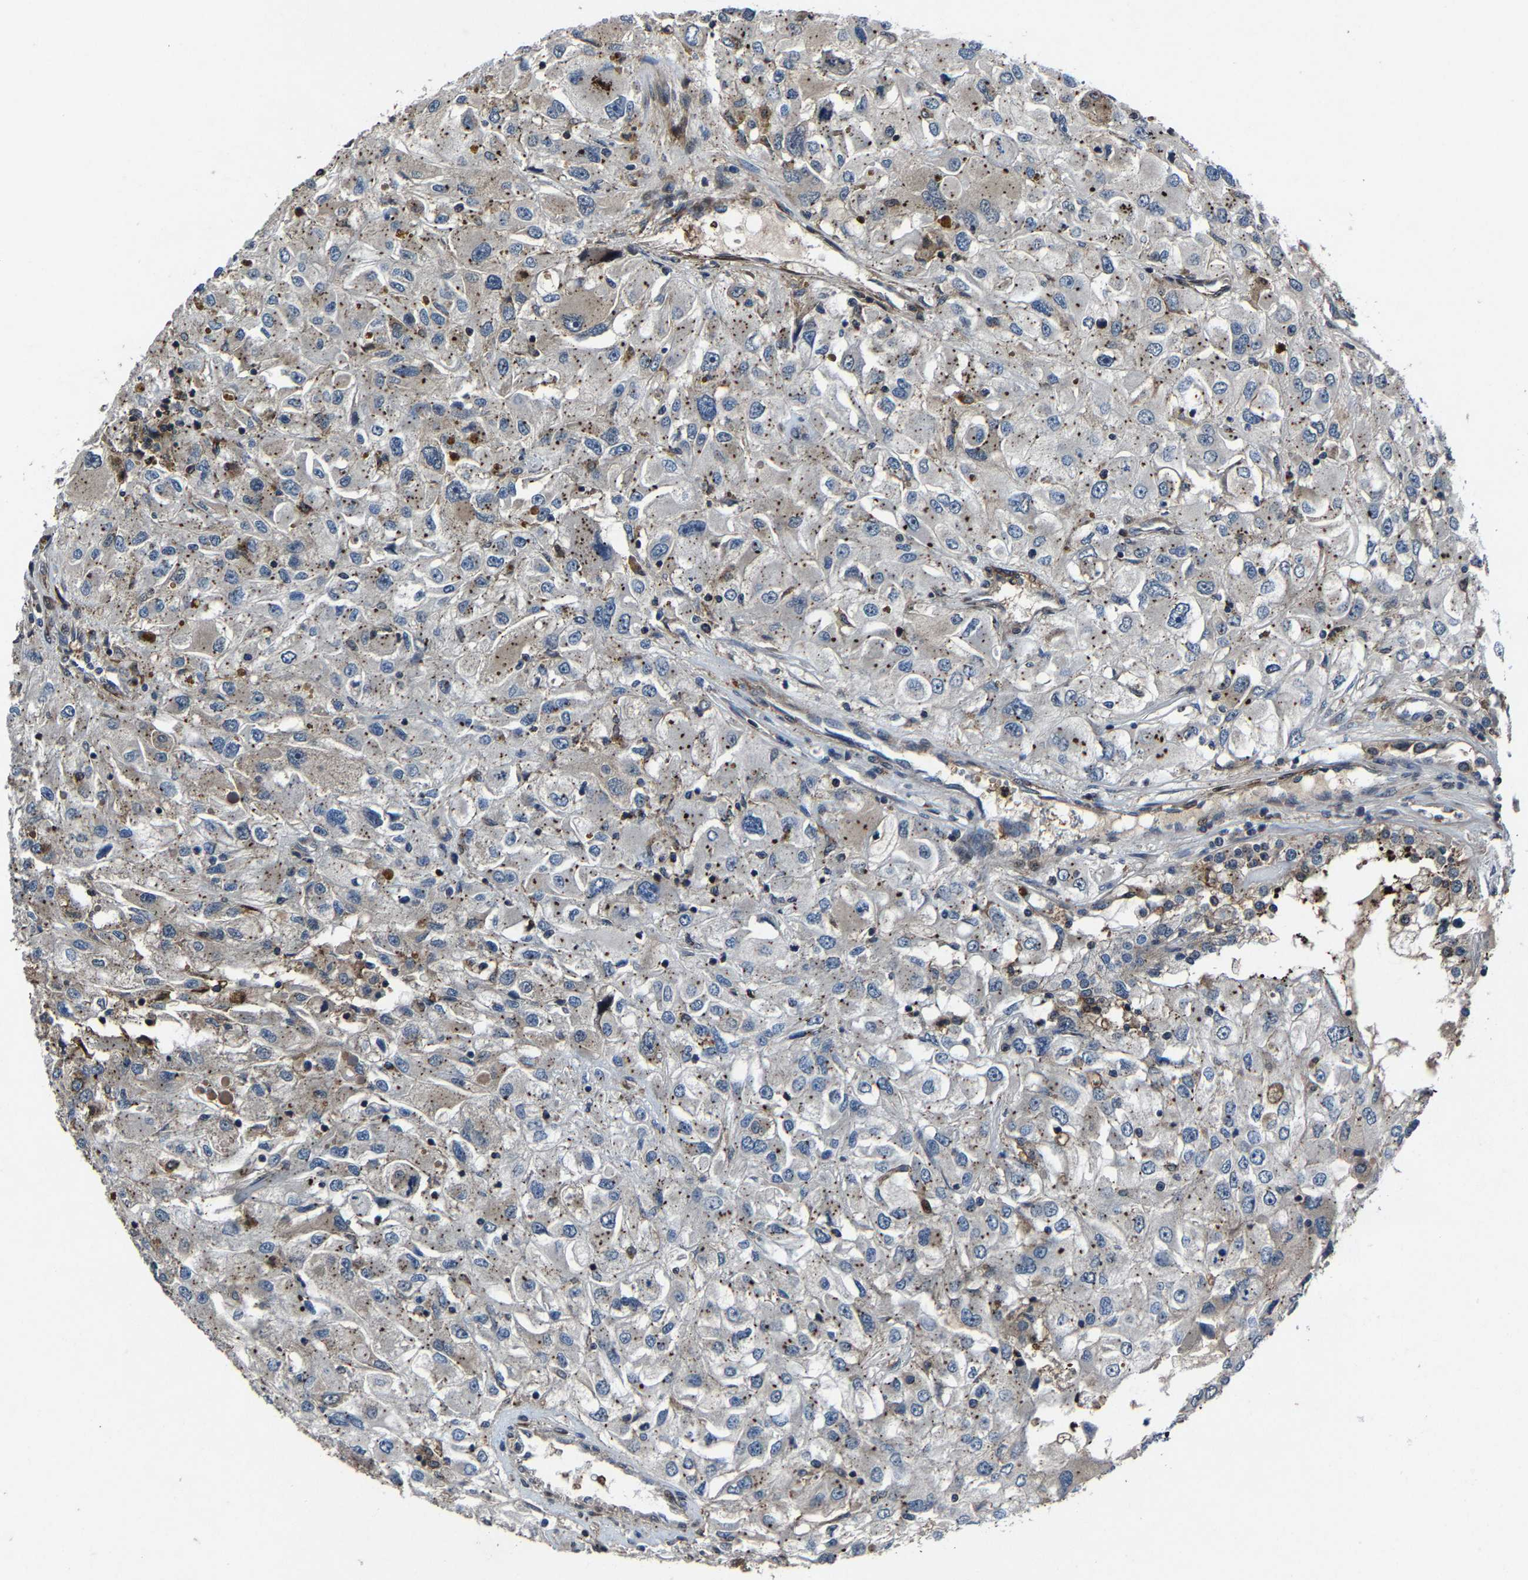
{"staining": {"intensity": "moderate", "quantity": "<25%", "location": "cytoplasmic/membranous"}, "tissue": "renal cancer", "cell_type": "Tumor cells", "image_type": "cancer", "snomed": [{"axis": "morphology", "description": "Adenocarcinoma, NOS"}, {"axis": "topography", "description": "Kidney"}], "caption": "IHC (DAB (3,3'-diaminobenzidine)) staining of adenocarcinoma (renal) shows moderate cytoplasmic/membranous protein expression in about <25% of tumor cells.", "gene": "PCNX2", "patient": {"sex": "female", "age": 52}}